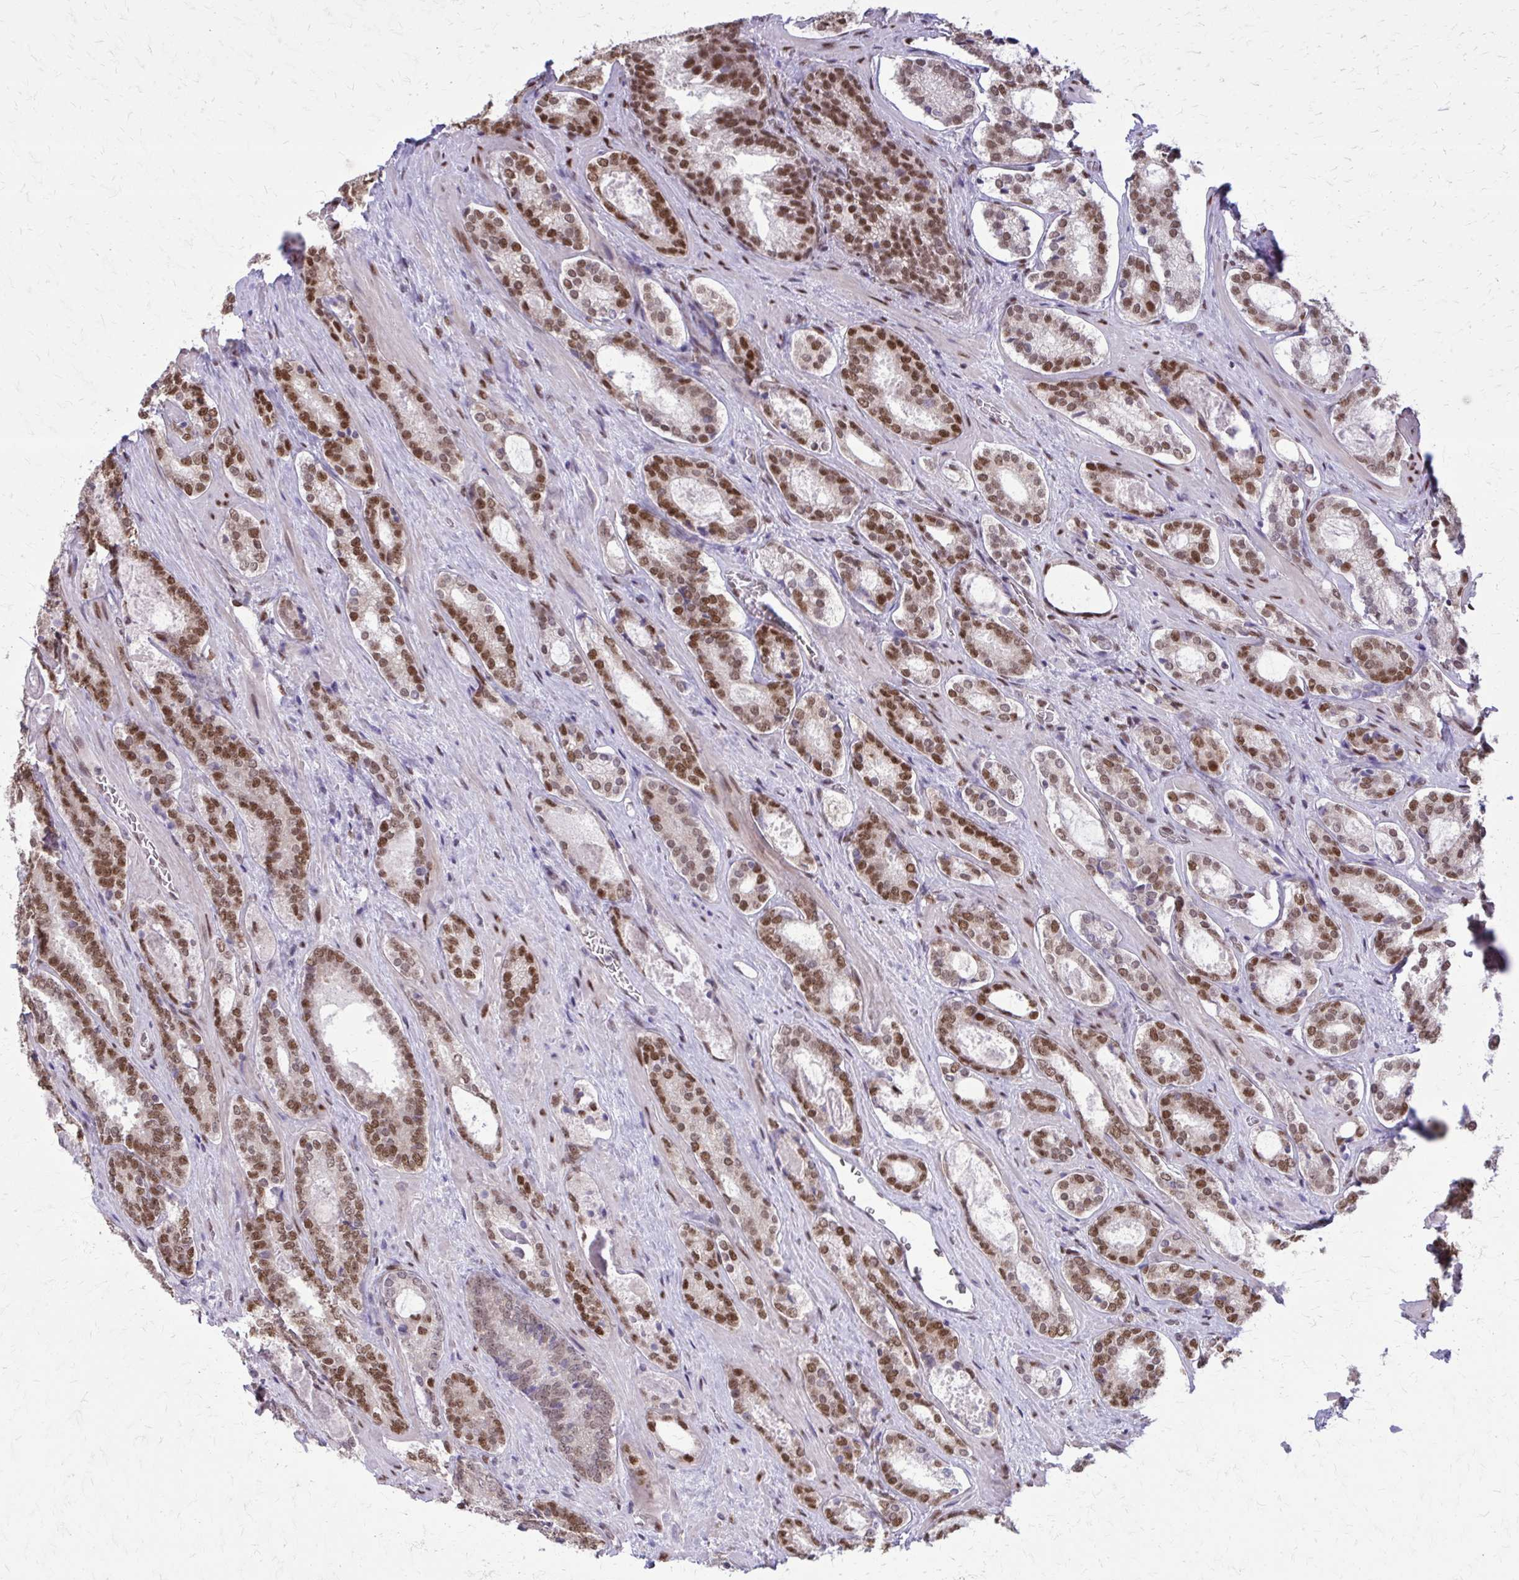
{"staining": {"intensity": "moderate", "quantity": ">75%", "location": "nuclear"}, "tissue": "prostate cancer", "cell_type": "Tumor cells", "image_type": "cancer", "snomed": [{"axis": "morphology", "description": "Adenocarcinoma, Low grade"}, {"axis": "topography", "description": "Prostate"}], "caption": "Human prostate cancer (low-grade adenocarcinoma) stained with a brown dye demonstrates moderate nuclear positive expression in approximately >75% of tumor cells.", "gene": "TTF1", "patient": {"sex": "male", "age": 62}}